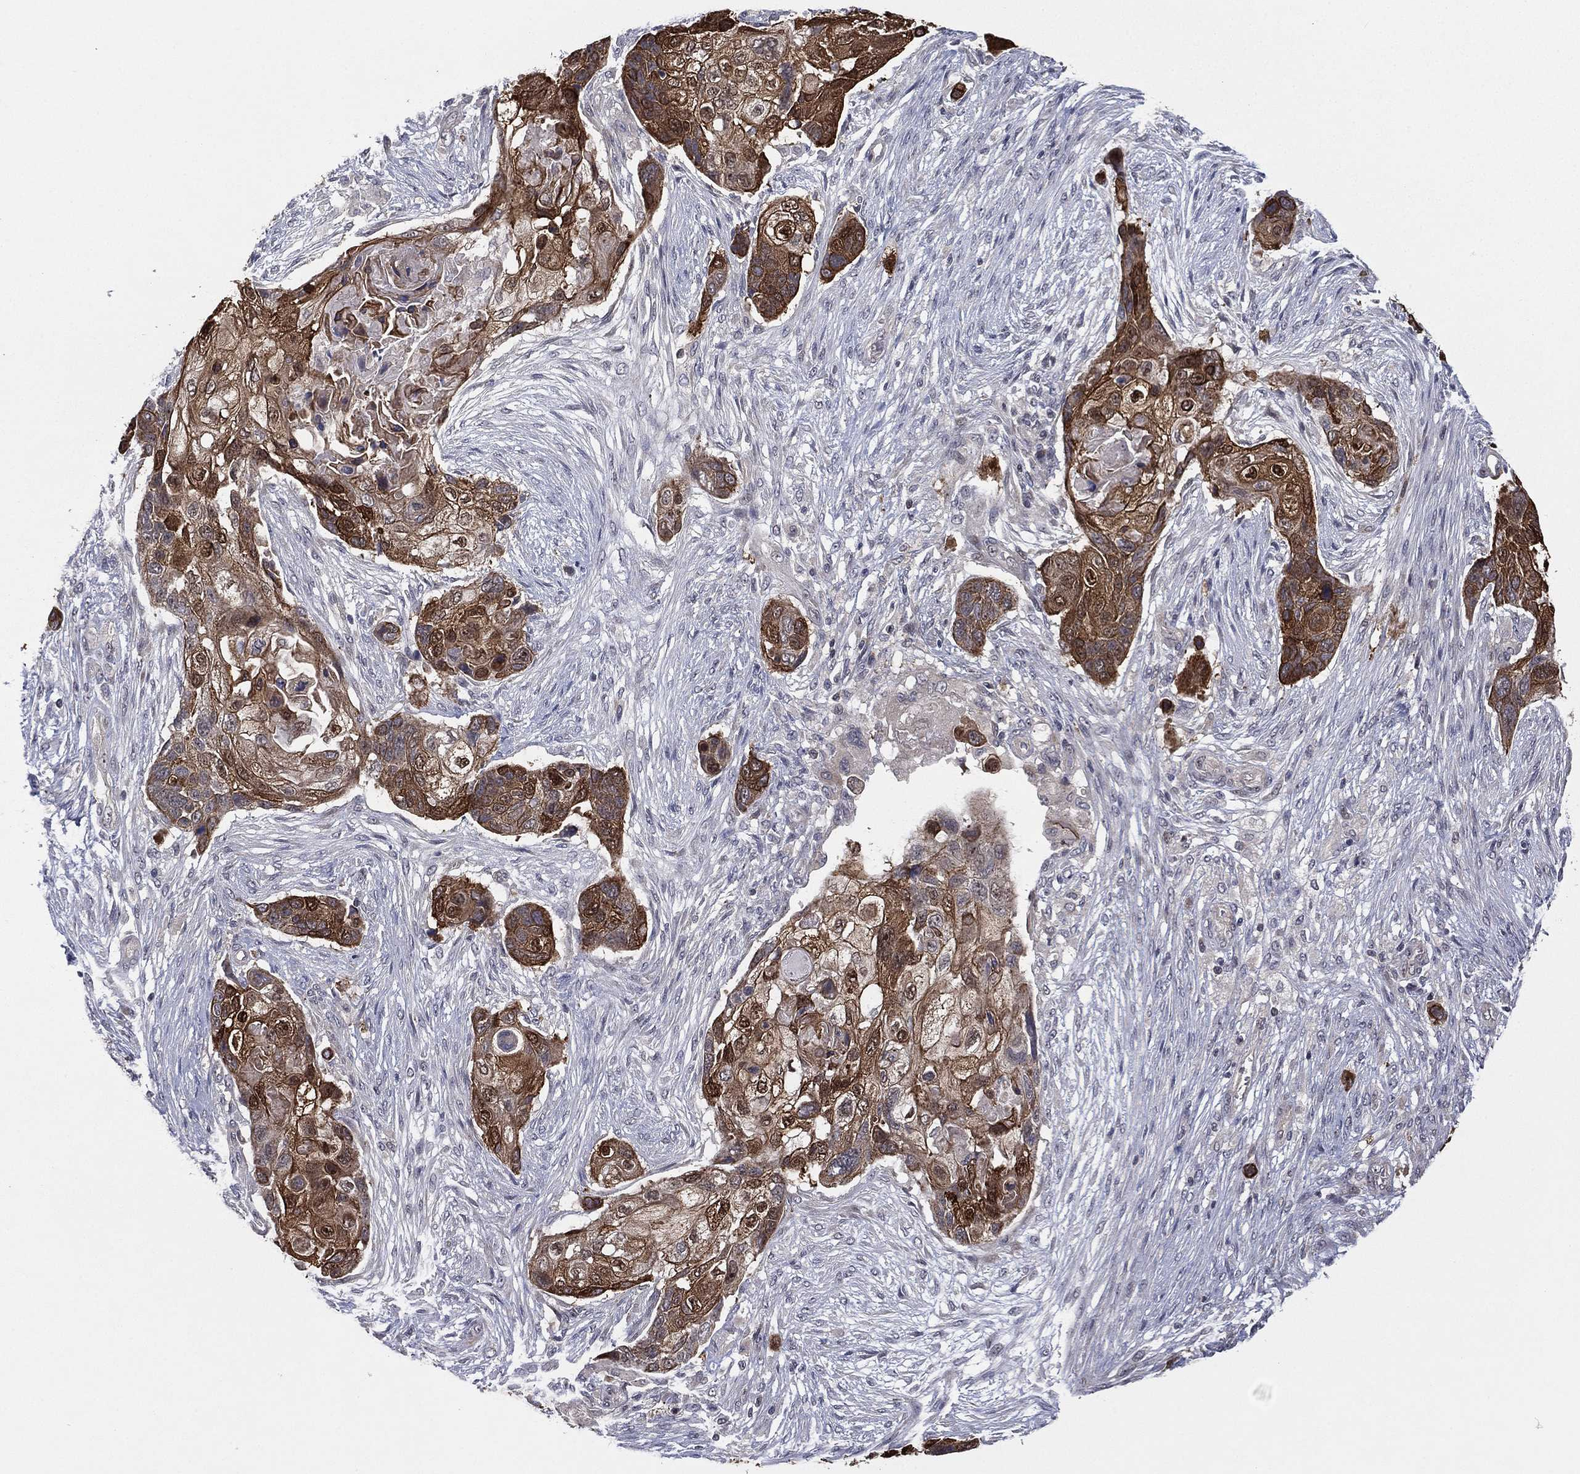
{"staining": {"intensity": "strong", "quantity": ">75%", "location": "cytoplasmic/membranous"}, "tissue": "lung cancer", "cell_type": "Tumor cells", "image_type": "cancer", "snomed": [{"axis": "morphology", "description": "Squamous cell carcinoma, NOS"}, {"axis": "topography", "description": "Lung"}], "caption": "Protein staining of lung cancer tissue reveals strong cytoplasmic/membranous expression in approximately >75% of tumor cells.", "gene": "KAT14", "patient": {"sex": "male", "age": 69}}